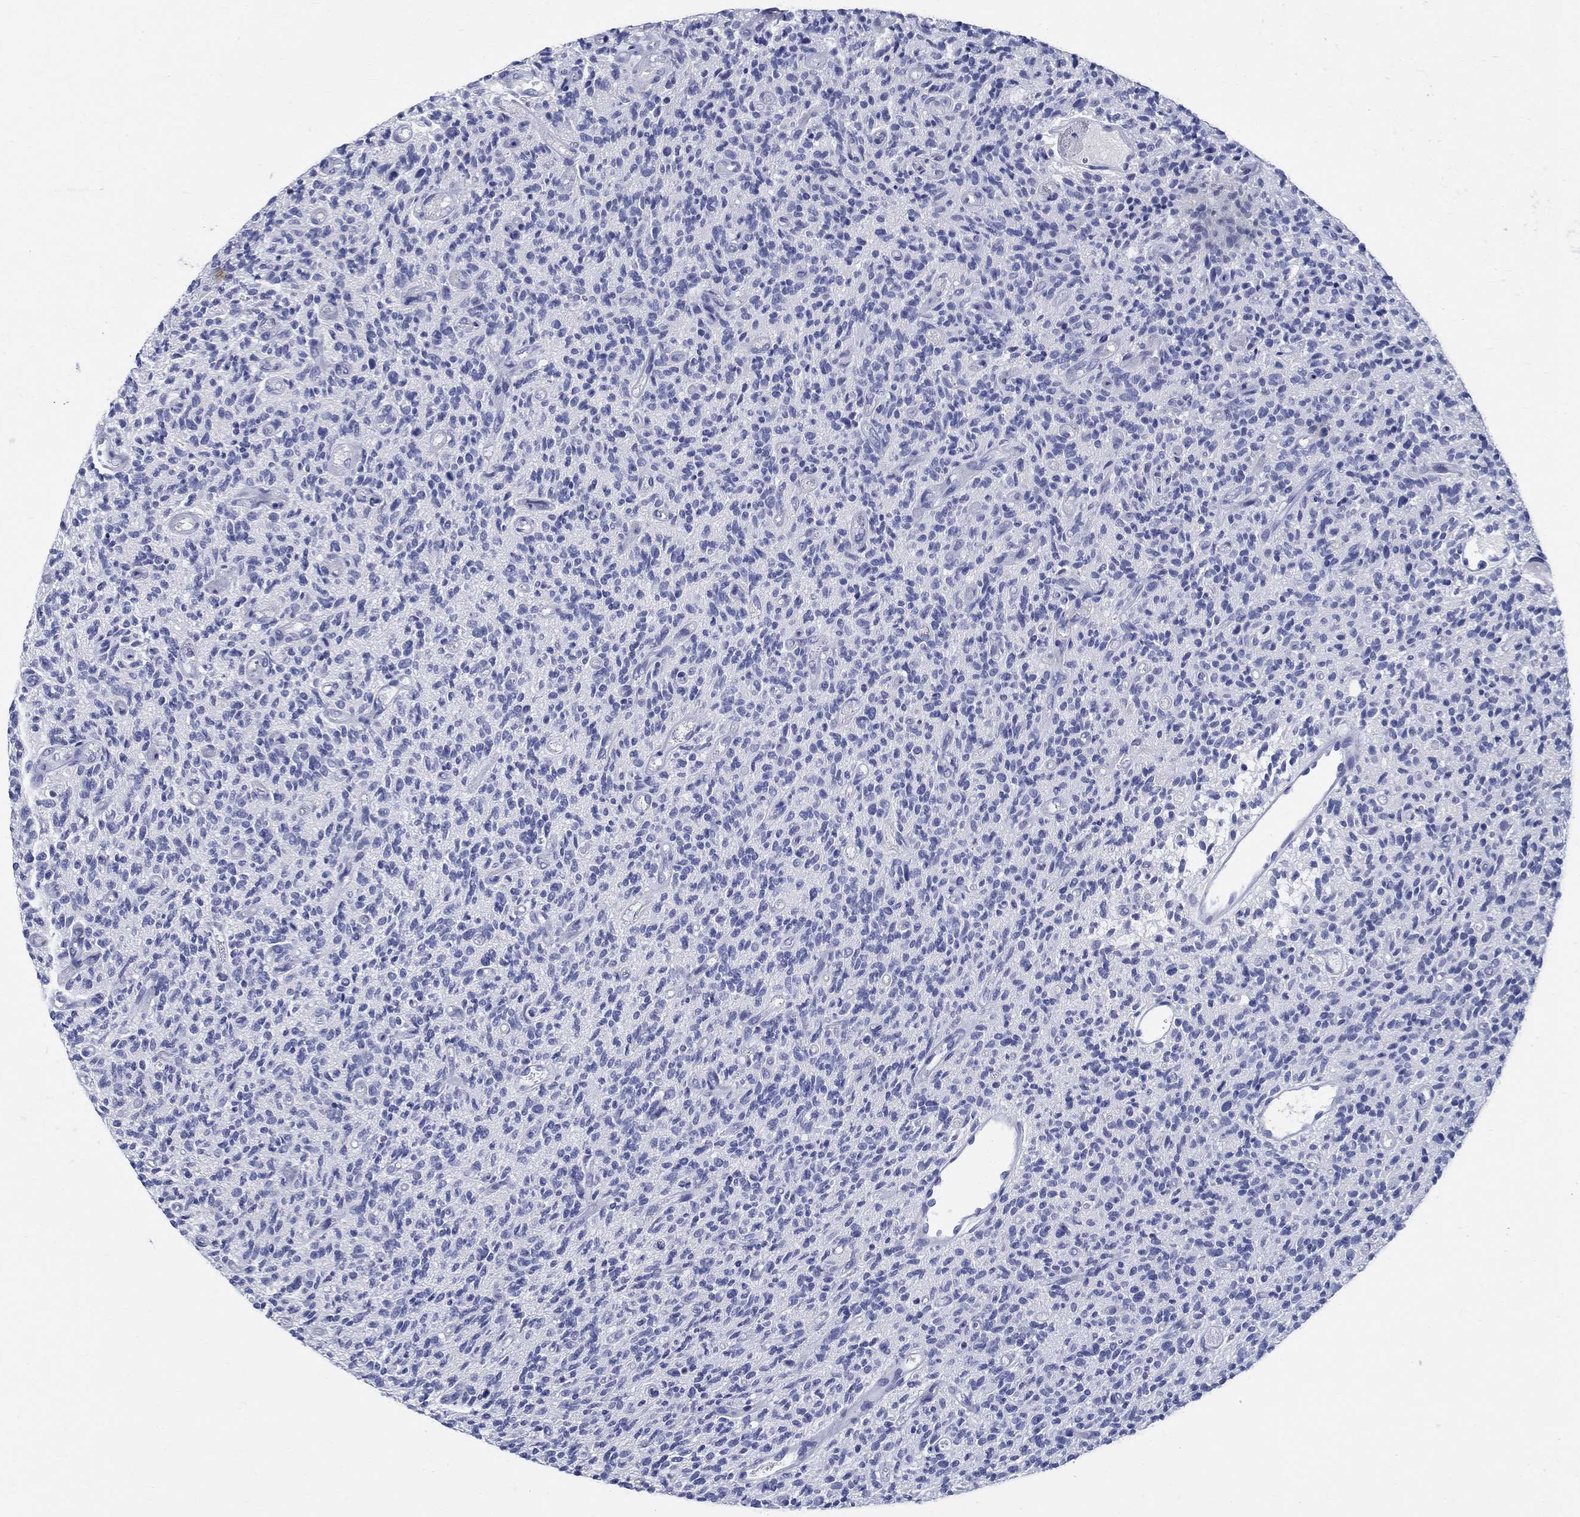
{"staining": {"intensity": "negative", "quantity": "none", "location": "none"}, "tissue": "glioma", "cell_type": "Tumor cells", "image_type": "cancer", "snomed": [{"axis": "morphology", "description": "Glioma, malignant, High grade"}, {"axis": "topography", "description": "Brain"}], "caption": "High magnification brightfield microscopy of malignant glioma (high-grade) stained with DAB (3,3'-diaminobenzidine) (brown) and counterstained with hematoxylin (blue): tumor cells show no significant positivity. (Immunohistochemistry, brightfield microscopy, high magnification).", "gene": "CETN1", "patient": {"sex": "male", "age": 64}}